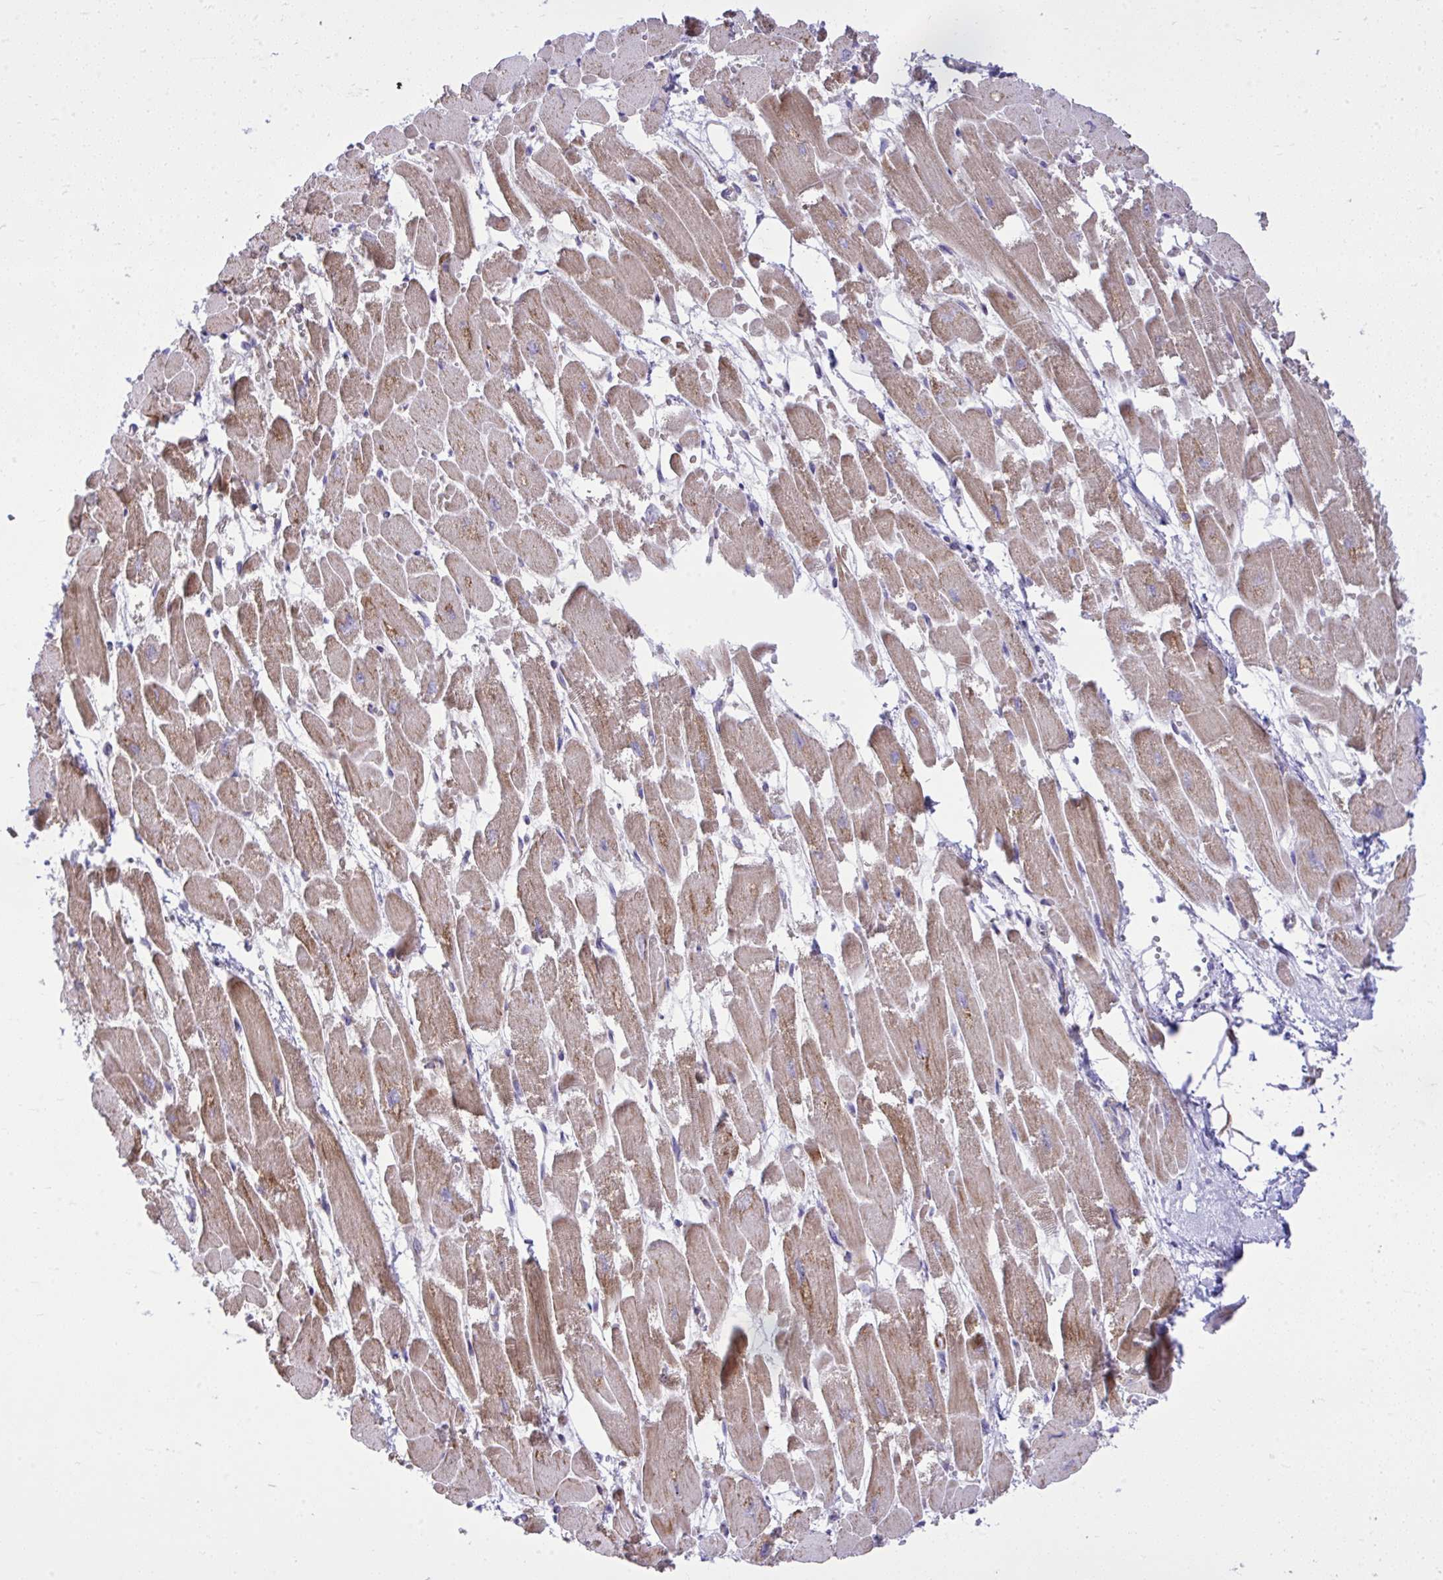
{"staining": {"intensity": "moderate", "quantity": ">75%", "location": "cytoplasmic/membranous"}, "tissue": "heart muscle", "cell_type": "Cardiomyocytes", "image_type": "normal", "snomed": [{"axis": "morphology", "description": "Normal tissue, NOS"}, {"axis": "topography", "description": "Heart"}], "caption": "A brown stain shows moderate cytoplasmic/membranous expression of a protein in cardiomyocytes of unremarkable heart muscle.", "gene": "GPRIN3", "patient": {"sex": "female", "age": 52}}